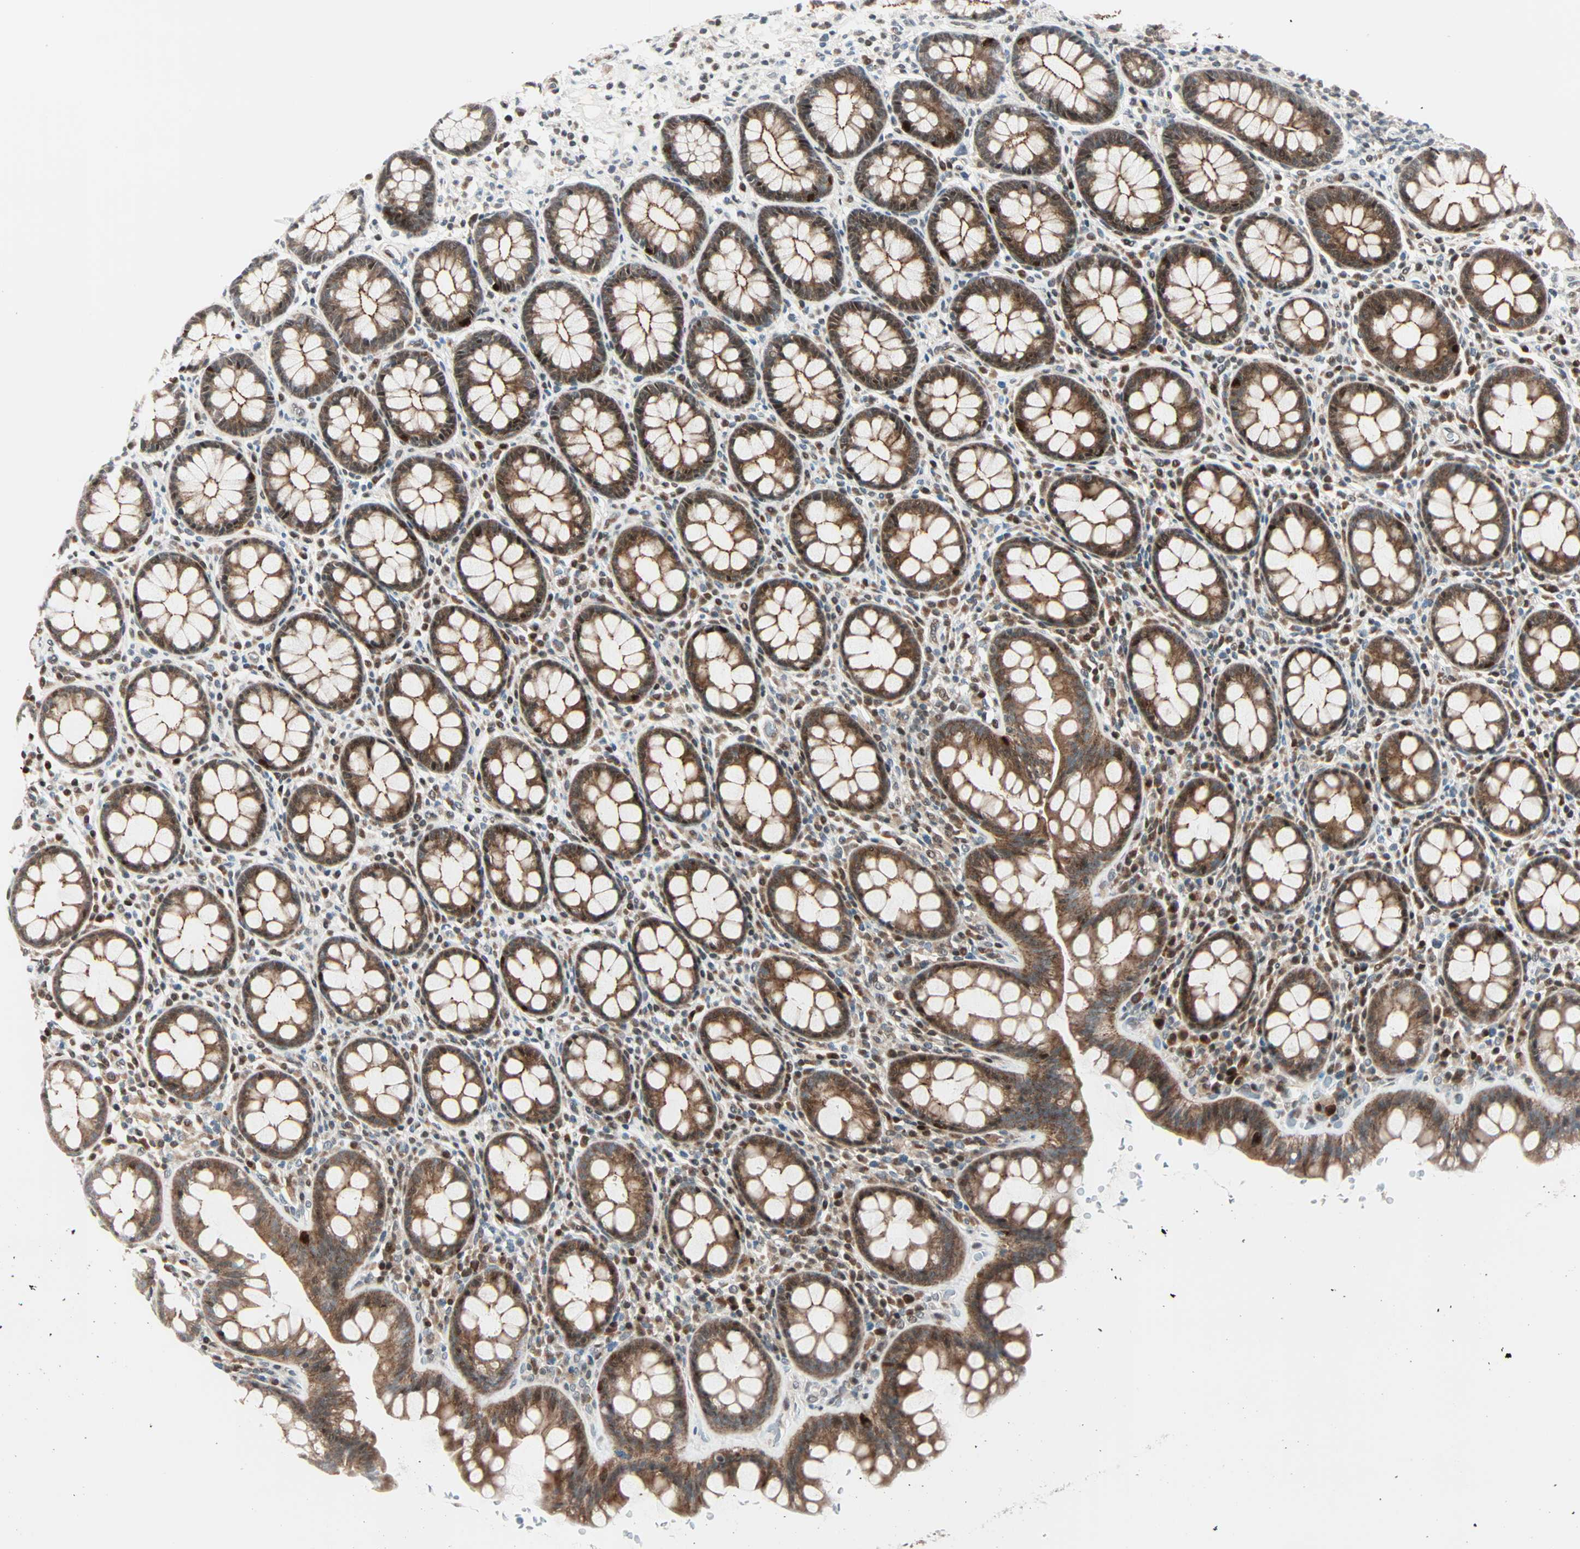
{"staining": {"intensity": "strong", "quantity": ">75%", "location": "cytoplasmic/membranous,nuclear"}, "tissue": "rectum", "cell_type": "Glandular cells", "image_type": "normal", "snomed": [{"axis": "morphology", "description": "Normal tissue, NOS"}, {"axis": "topography", "description": "Rectum"}], "caption": "IHC image of benign human rectum stained for a protein (brown), which shows high levels of strong cytoplasmic/membranous,nuclear positivity in about >75% of glandular cells.", "gene": "CBX4", "patient": {"sex": "male", "age": 92}}